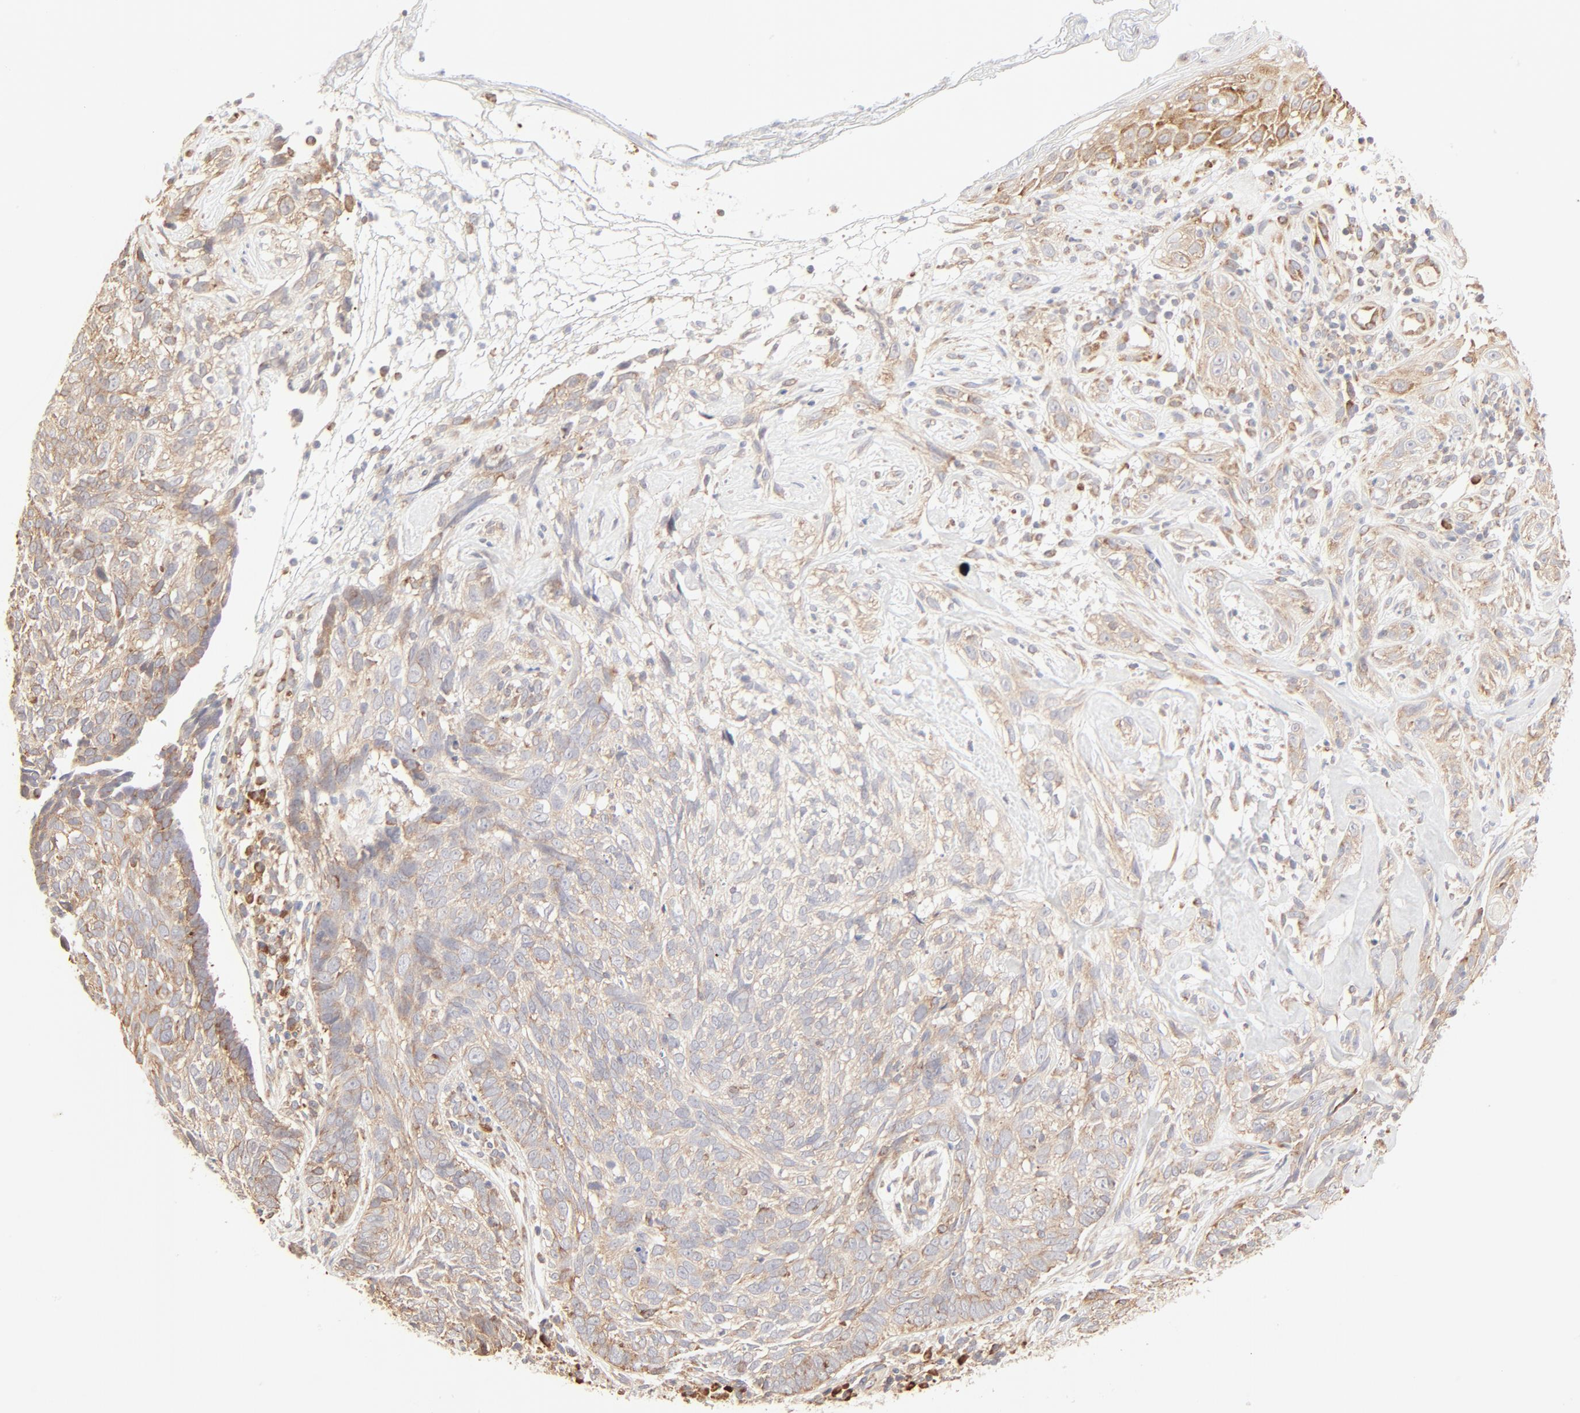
{"staining": {"intensity": "weak", "quantity": ">75%", "location": "cytoplasmic/membranous"}, "tissue": "skin cancer", "cell_type": "Tumor cells", "image_type": "cancer", "snomed": [{"axis": "morphology", "description": "Basal cell carcinoma"}, {"axis": "topography", "description": "Skin"}], "caption": "This image exhibits immunohistochemistry (IHC) staining of human skin cancer (basal cell carcinoma), with low weak cytoplasmic/membranous staining in approximately >75% of tumor cells.", "gene": "RPS20", "patient": {"sex": "male", "age": 72}}